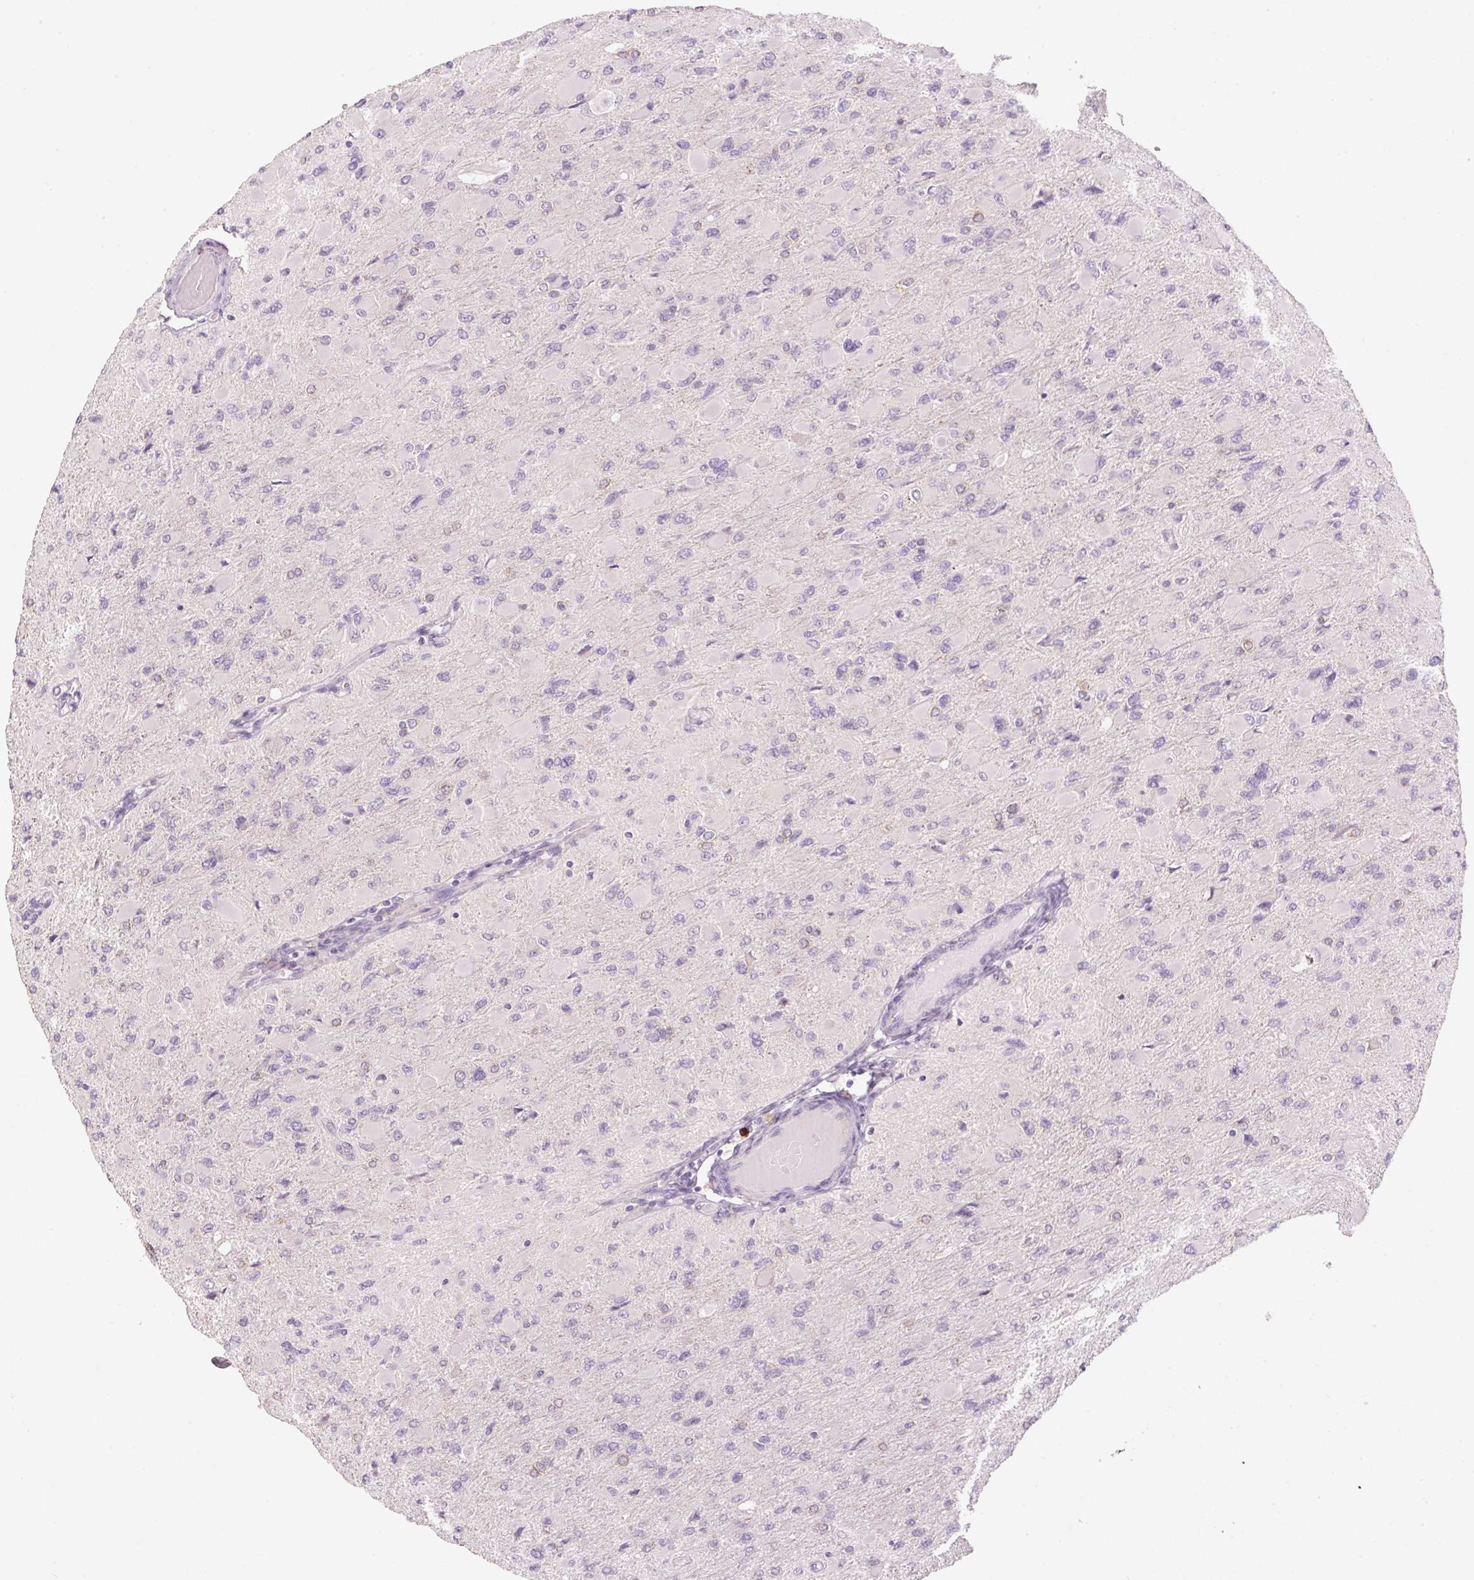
{"staining": {"intensity": "negative", "quantity": "none", "location": "none"}, "tissue": "glioma", "cell_type": "Tumor cells", "image_type": "cancer", "snomed": [{"axis": "morphology", "description": "Glioma, malignant, High grade"}, {"axis": "topography", "description": "Cerebral cortex"}], "caption": "Tumor cells are negative for brown protein staining in glioma. (Brightfield microscopy of DAB IHC at high magnification).", "gene": "HAX1", "patient": {"sex": "female", "age": 36}}